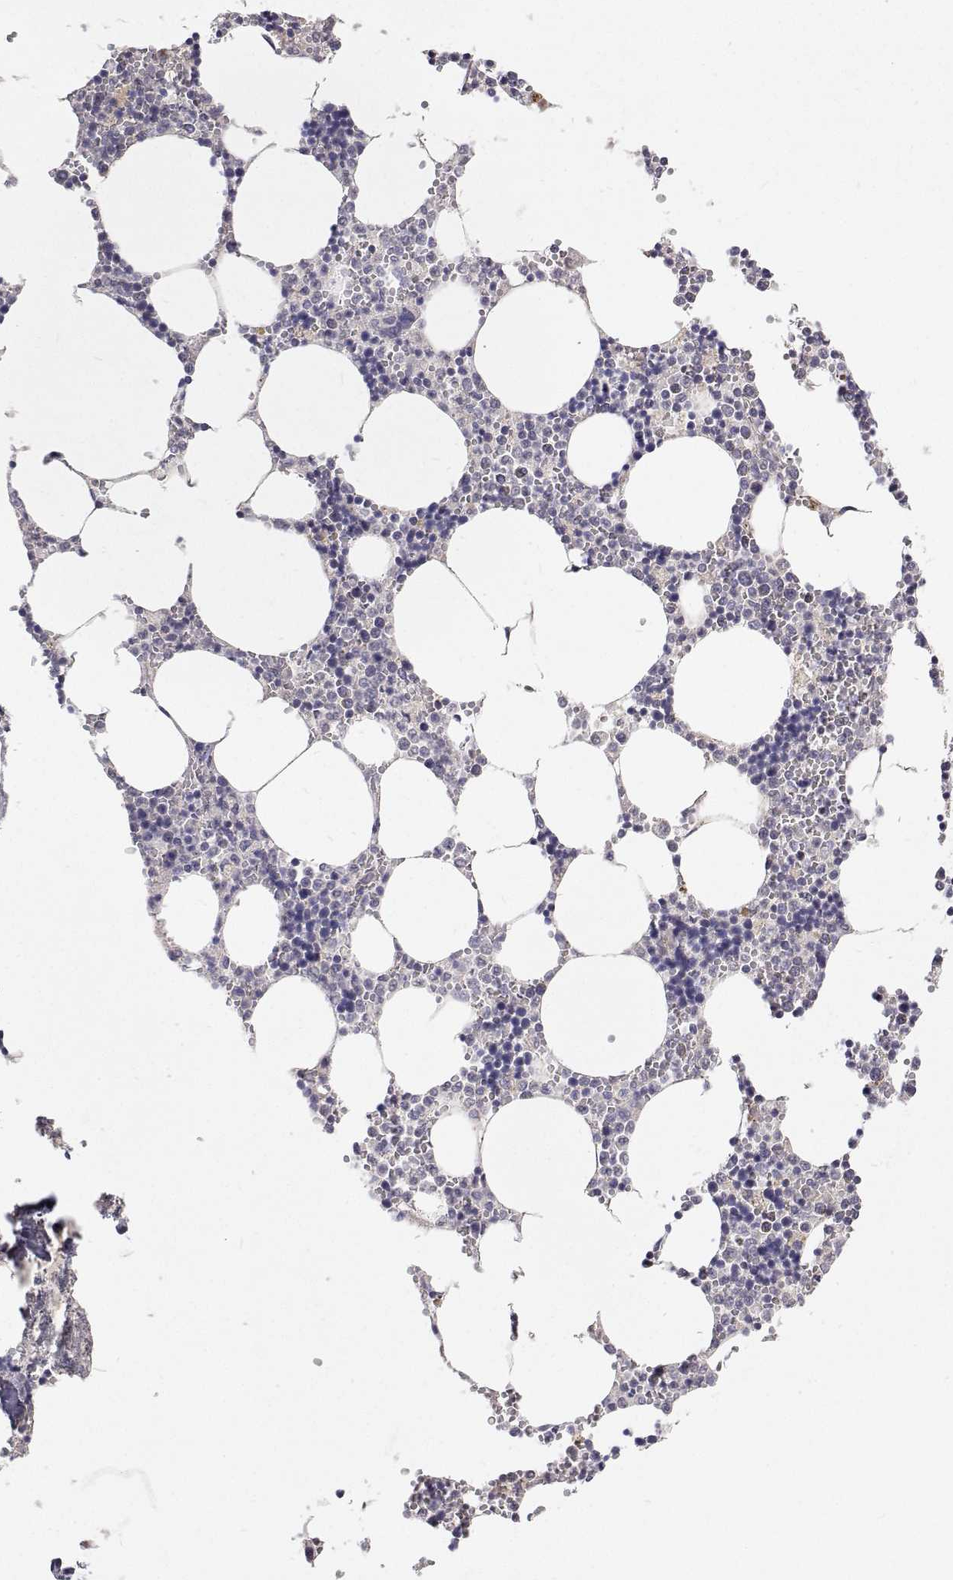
{"staining": {"intensity": "negative", "quantity": "none", "location": "none"}, "tissue": "bone marrow", "cell_type": "Hematopoietic cells", "image_type": "normal", "snomed": [{"axis": "morphology", "description": "Normal tissue, NOS"}, {"axis": "topography", "description": "Bone marrow"}], "caption": "The photomicrograph shows no significant staining in hematopoietic cells of bone marrow. (DAB (3,3'-diaminobenzidine) immunohistochemistry (IHC) visualized using brightfield microscopy, high magnification).", "gene": "TRIM60", "patient": {"sex": "male", "age": 54}}